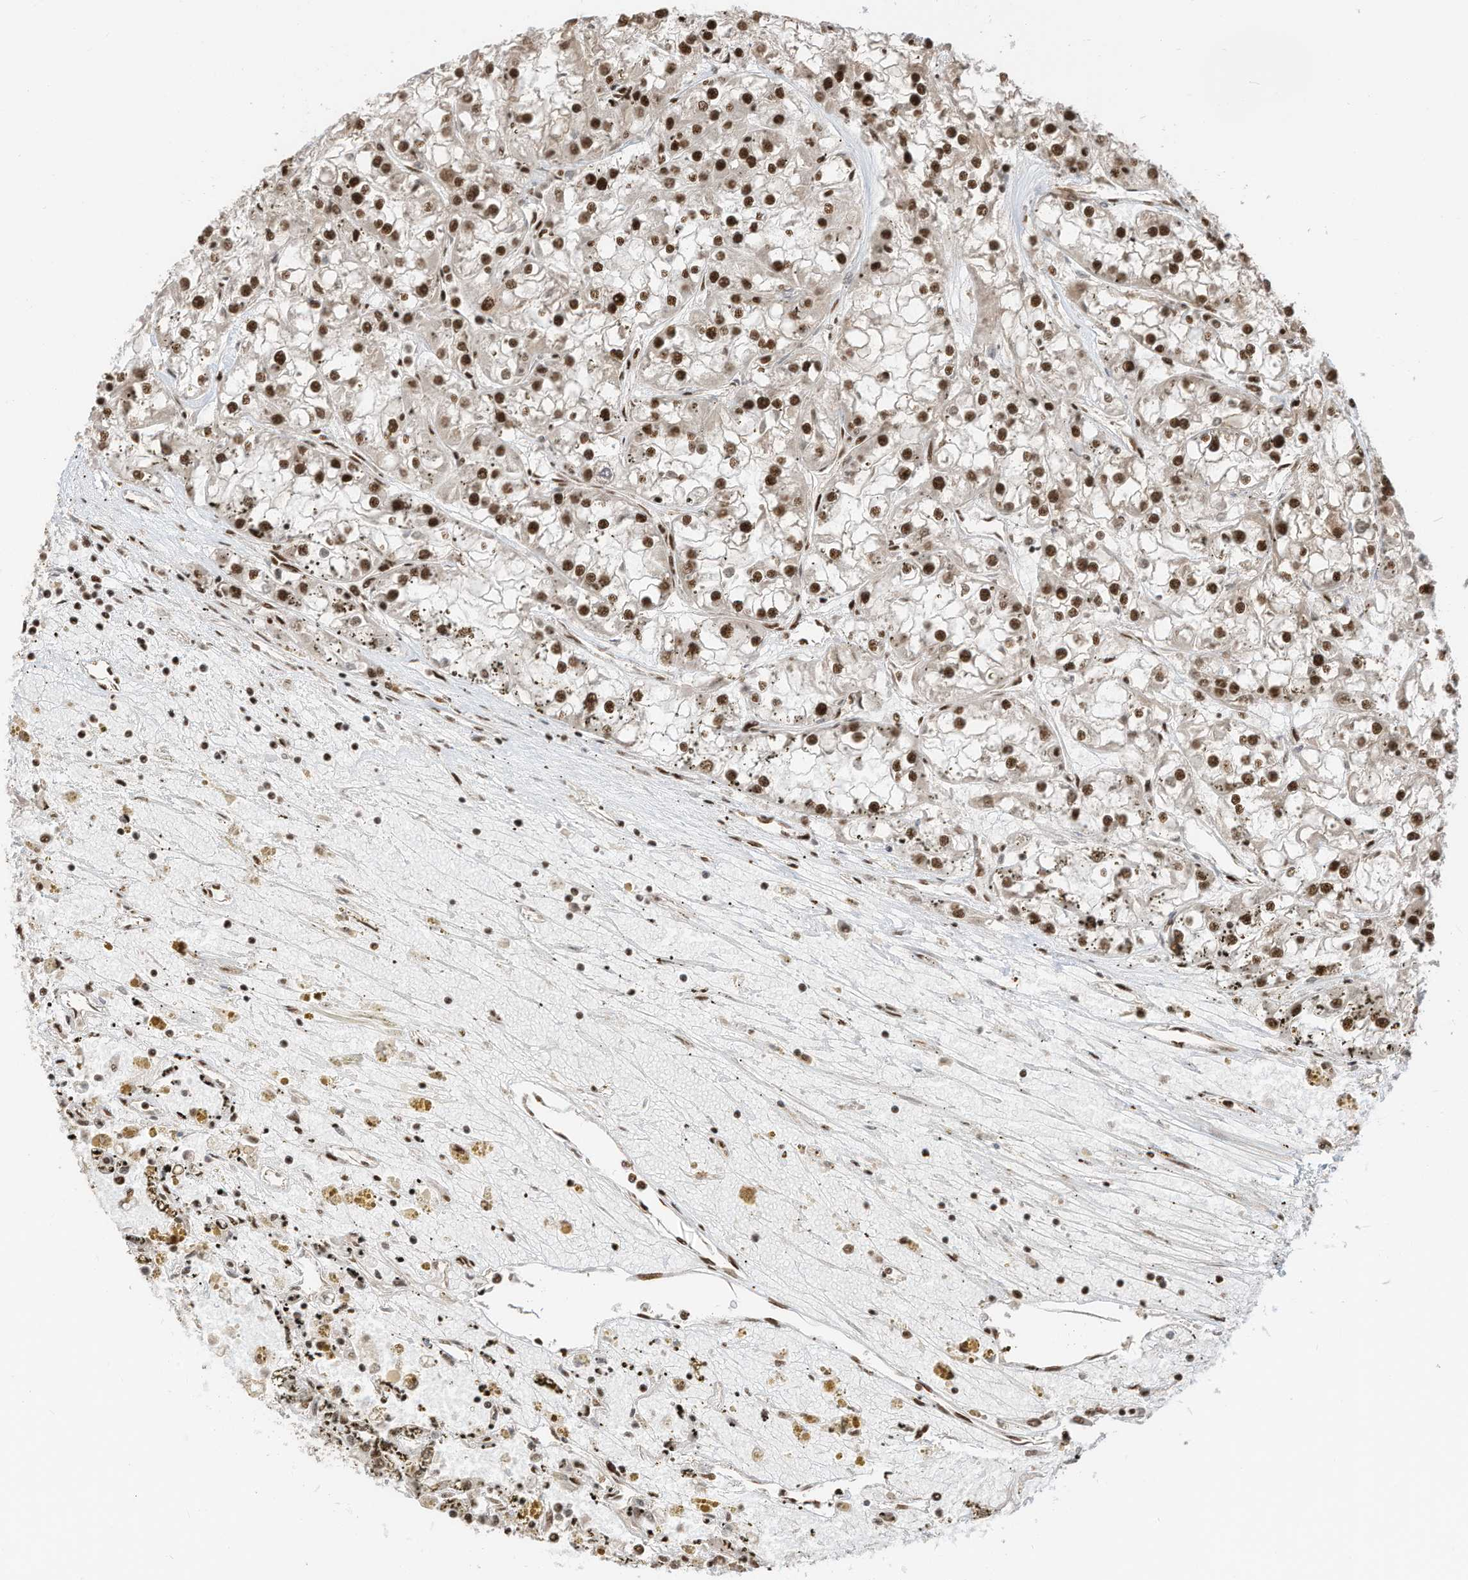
{"staining": {"intensity": "strong", "quantity": ">75%", "location": "nuclear"}, "tissue": "renal cancer", "cell_type": "Tumor cells", "image_type": "cancer", "snomed": [{"axis": "morphology", "description": "Adenocarcinoma, NOS"}, {"axis": "topography", "description": "Kidney"}], "caption": "Immunohistochemical staining of human adenocarcinoma (renal) exhibits high levels of strong nuclear positivity in approximately >75% of tumor cells.", "gene": "SF3A3", "patient": {"sex": "female", "age": 52}}